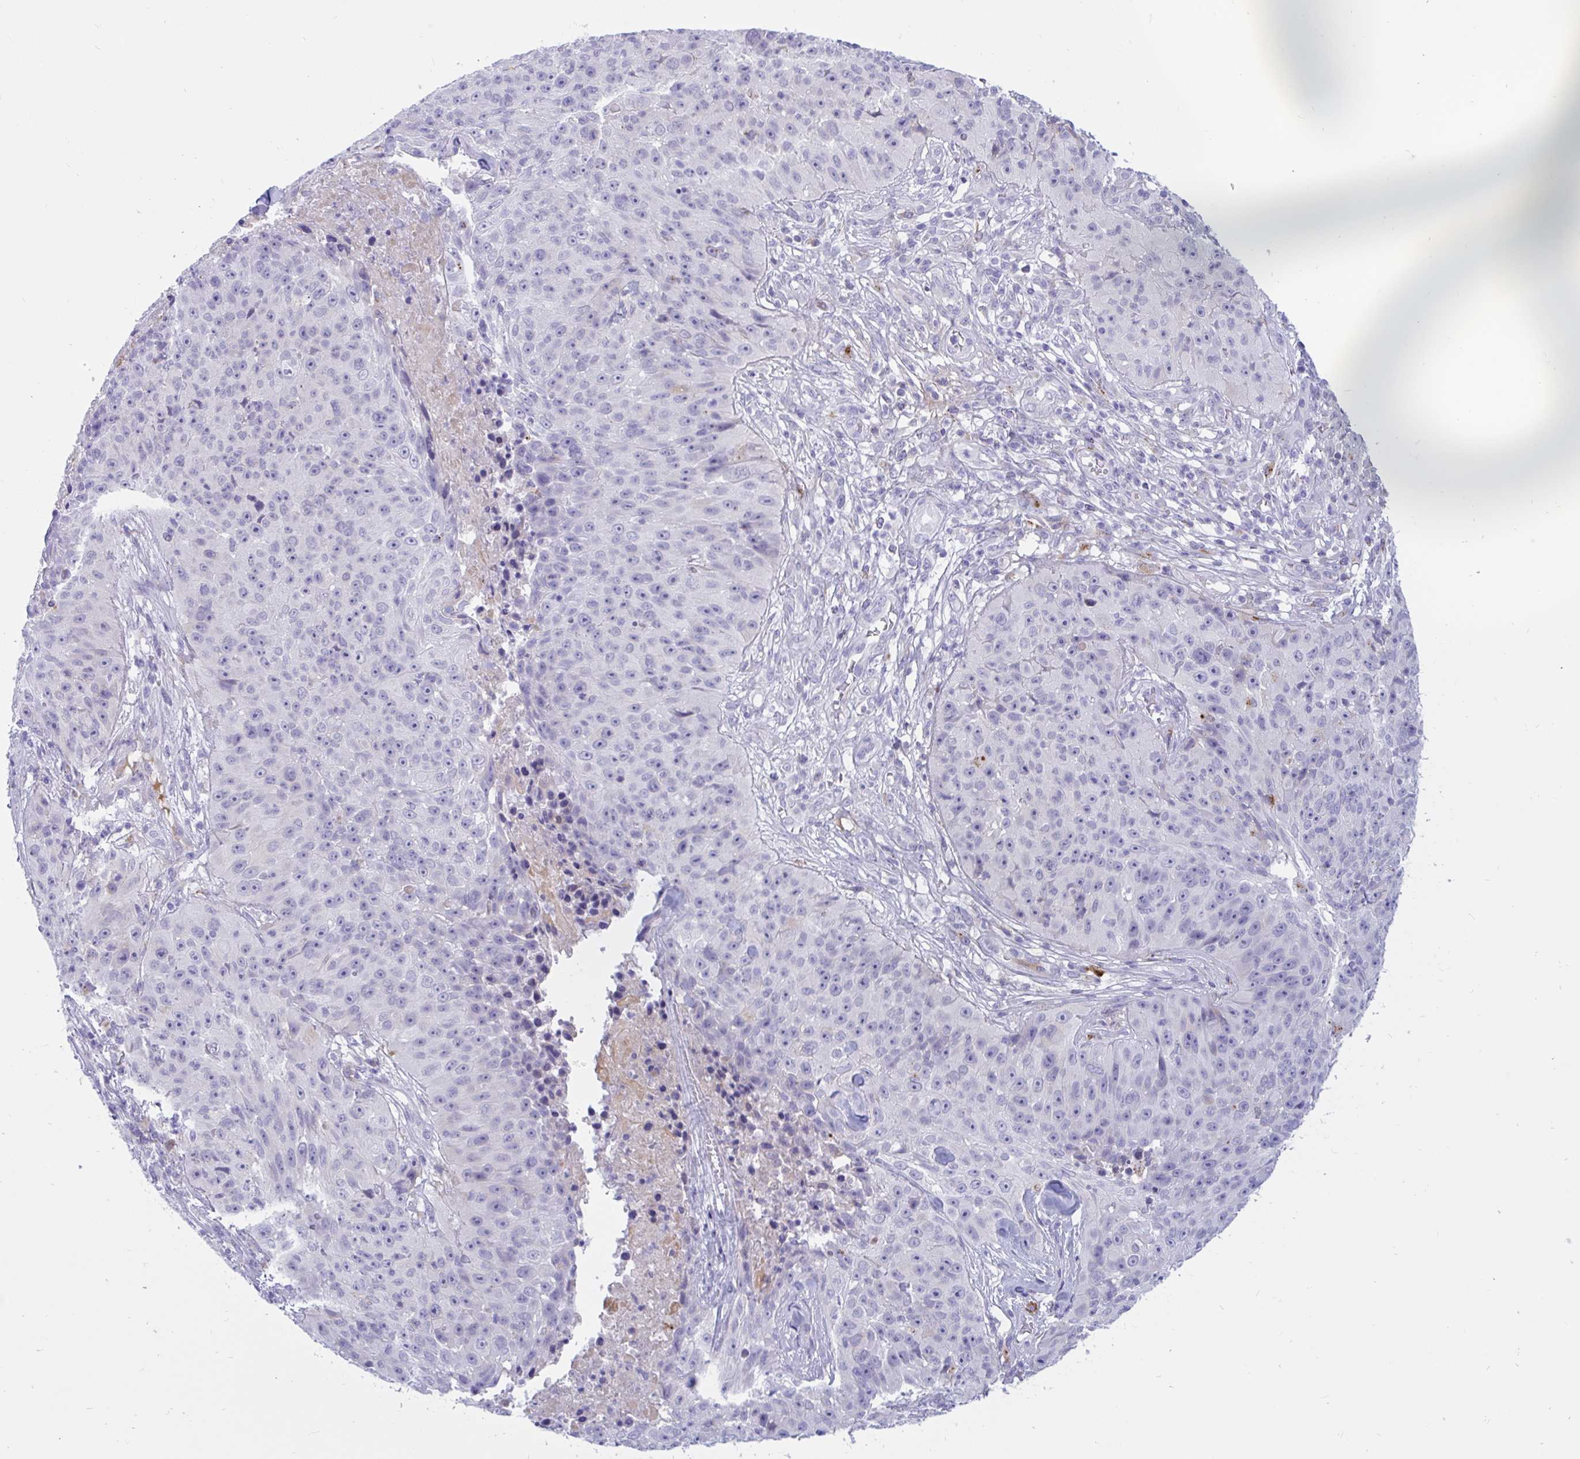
{"staining": {"intensity": "negative", "quantity": "none", "location": "none"}, "tissue": "skin cancer", "cell_type": "Tumor cells", "image_type": "cancer", "snomed": [{"axis": "morphology", "description": "Squamous cell carcinoma, NOS"}, {"axis": "topography", "description": "Skin"}], "caption": "Squamous cell carcinoma (skin) was stained to show a protein in brown. There is no significant positivity in tumor cells.", "gene": "FAM219B", "patient": {"sex": "female", "age": 87}}